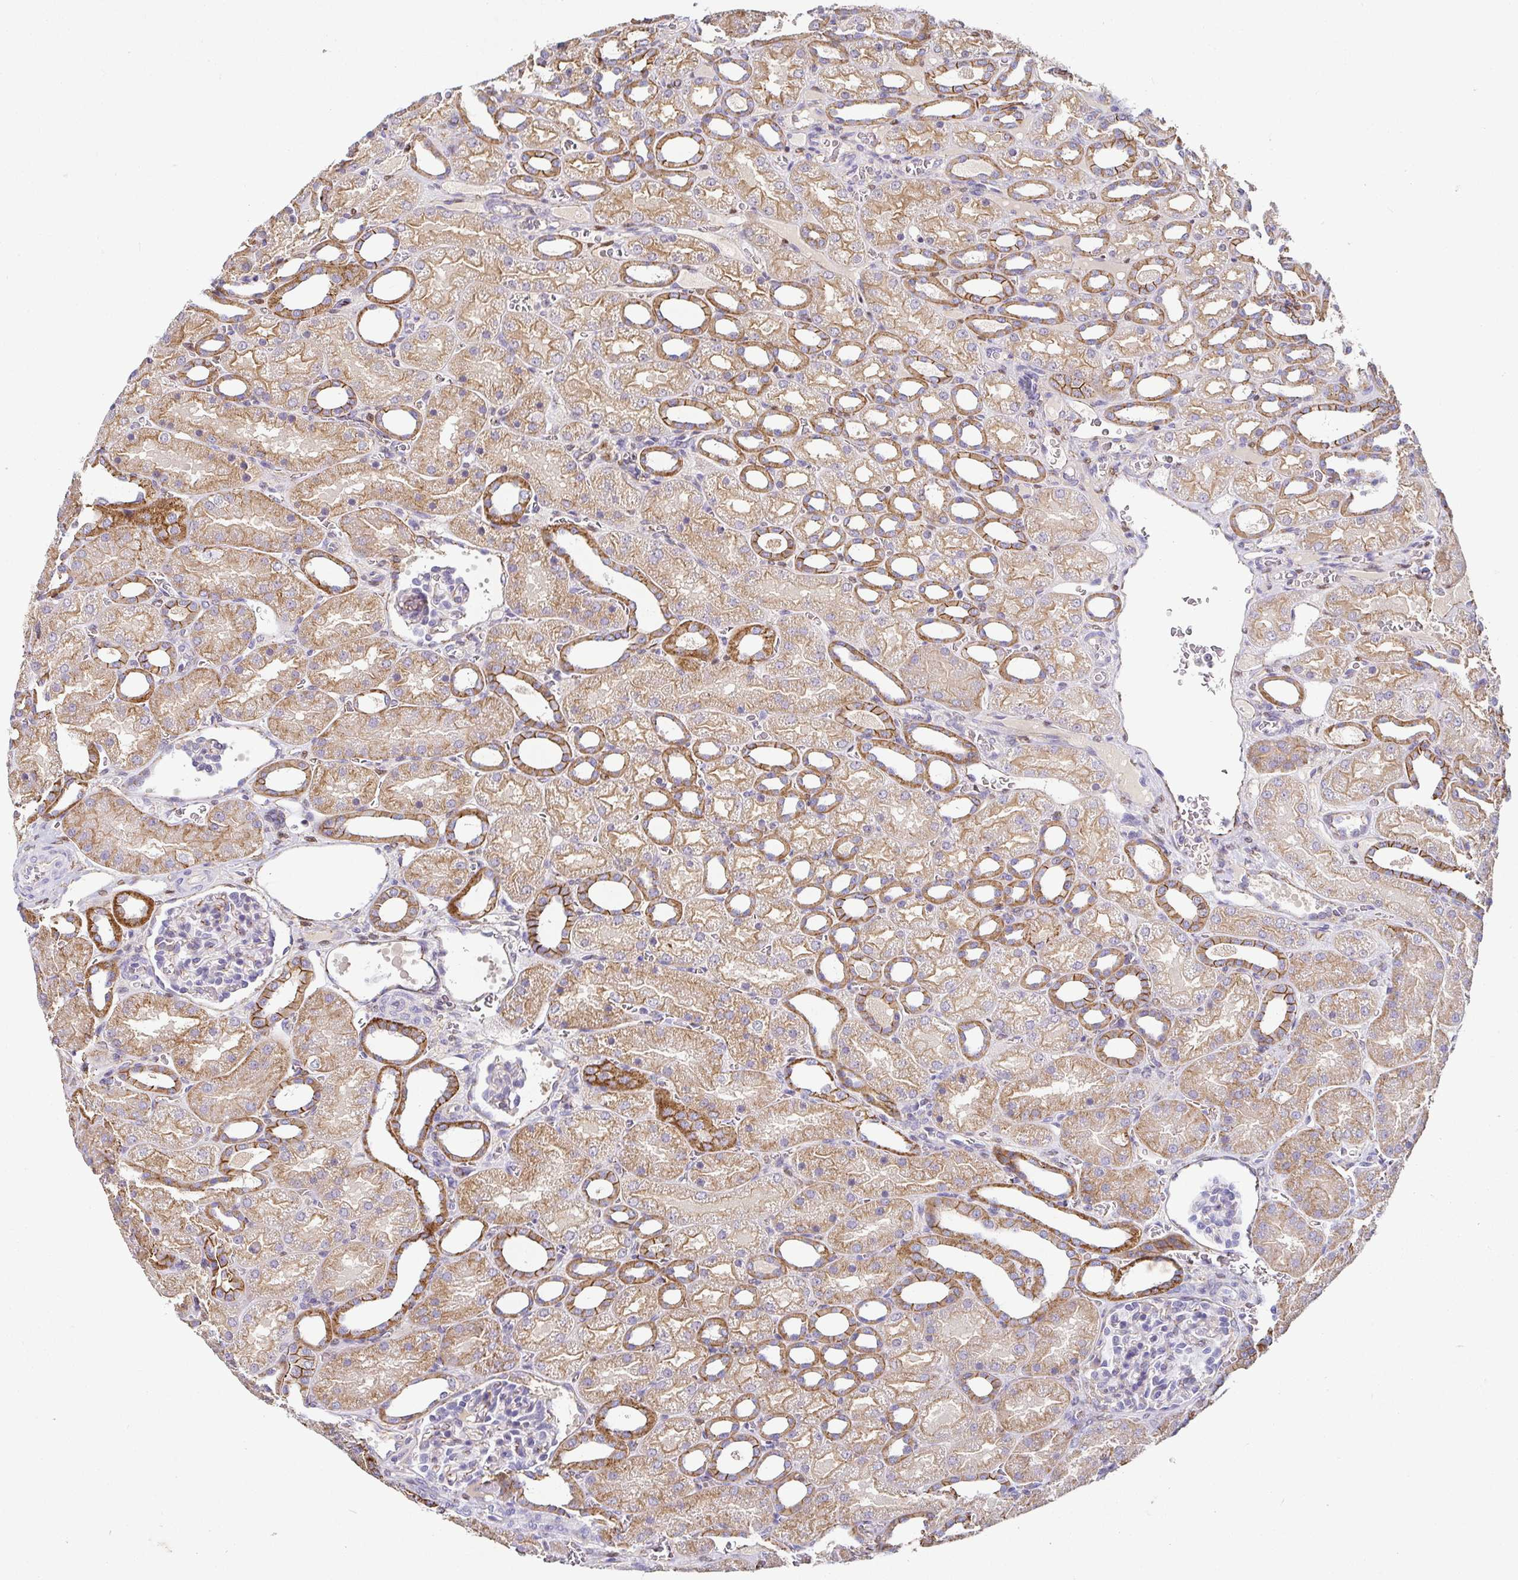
{"staining": {"intensity": "weak", "quantity": "<25%", "location": "cytoplasmic/membranous"}, "tissue": "kidney", "cell_type": "Cells in glomeruli", "image_type": "normal", "snomed": [{"axis": "morphology", "description": "Normal tissue, NOS"}, {"axis": "topography", "description": "Kidney"}], "caption": "A histopathology image of kidney stained for a protein demonstrates no brown staining in cells in glomeruli.", "gene": "PIWIL3", "patient": {"sex": "male", "age": 2}}